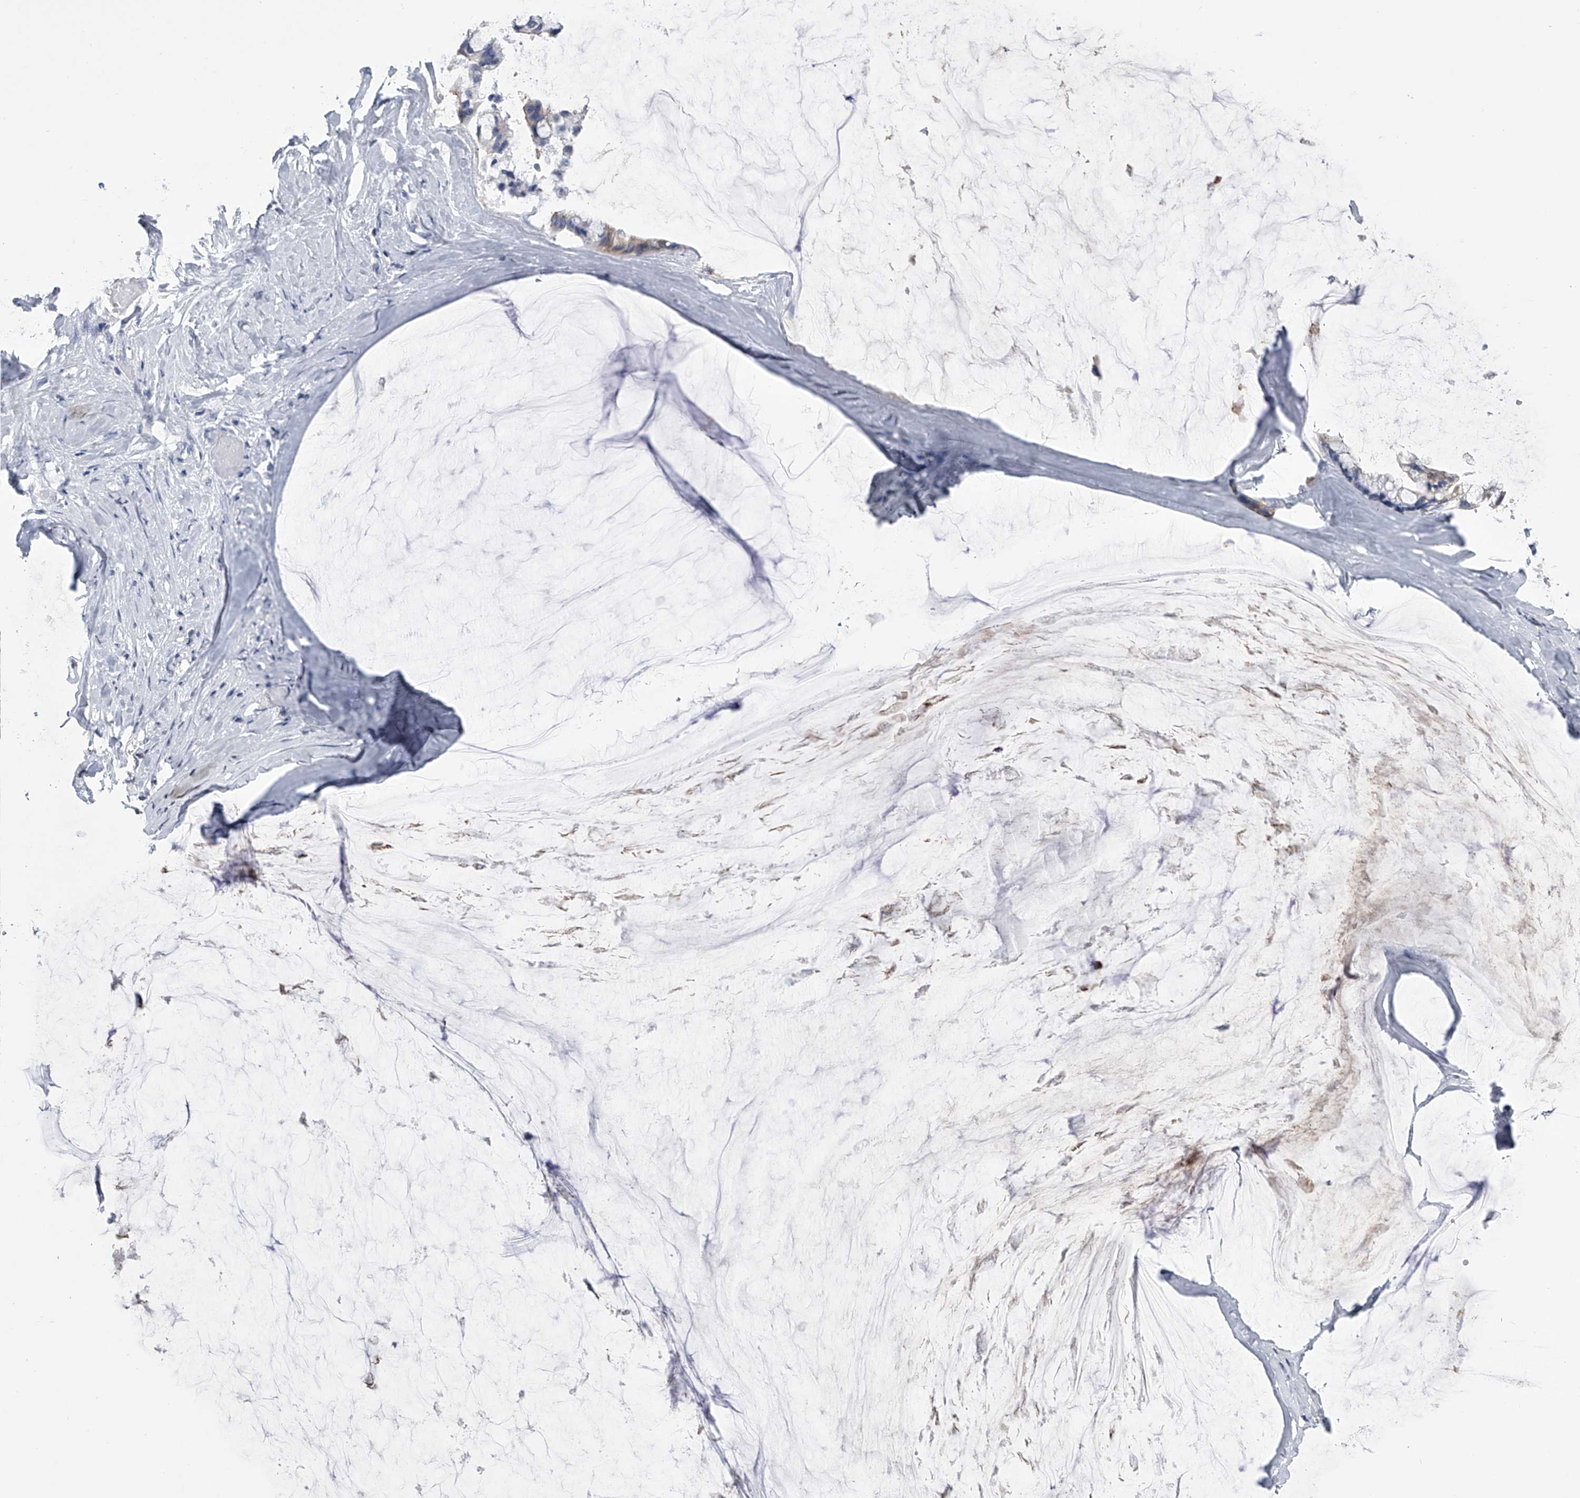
{"staining": {"intensity": "weak", "quantity": "<25%", "location": "cytoplasmic/membranous"}, "tissue": "ovarian cancer", "cell_type": "Tumor cells", "image_type": "cancer", "snomed": [{"axis": "morphology", "description": "Cystadenocarcinoma, mucinous, NOS"}, {"axis": "topography", "description": "Ovary"}], "caption": "Tumor cells show no significant staining in ovarian mucinous cystadenocarcinoma.", "gene": "TASP1", "patient": {"sex": "female", "age": 39}}